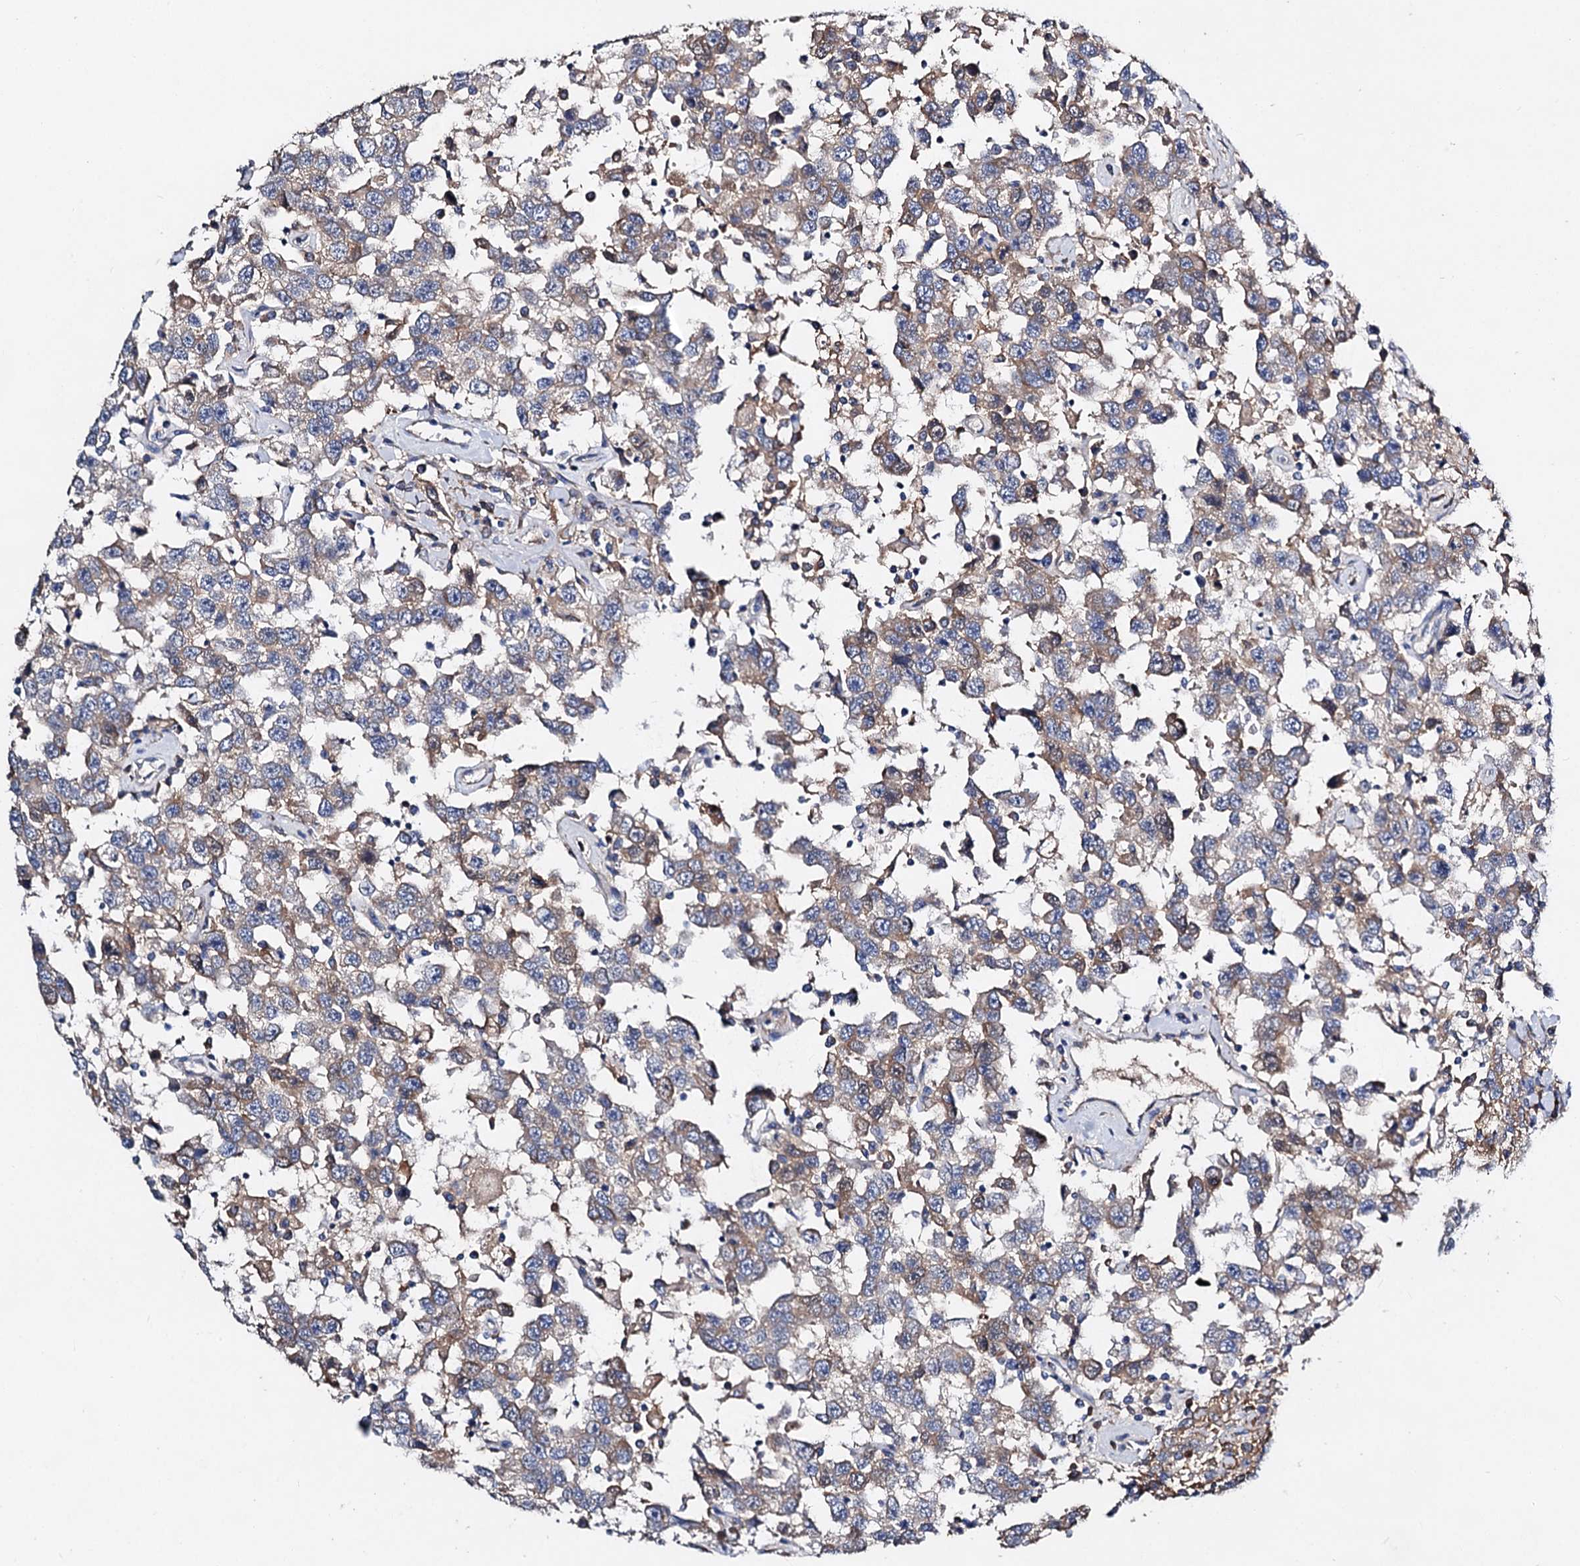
{"staining": {"intensity": "weak", "quantity": ">75%", "location": "cytoplasmic/membranous"}, "tissue": "testis cancer", "cell_type": "Tumor cells", "image_type": "cancer", "snomed": [{"axis": "morphology", "description": "Seminoma, NOS"}, {"axis": "topography", "description": "Testis"}], "caption": "DAB immunohistochemical staining of human seminoma (testis) reveals weak cytoplasmic/membranous protein staining in about >75% of tumor cells.", "gene": "HVCN1", "patient": {"sex": "male", "age": 41}}